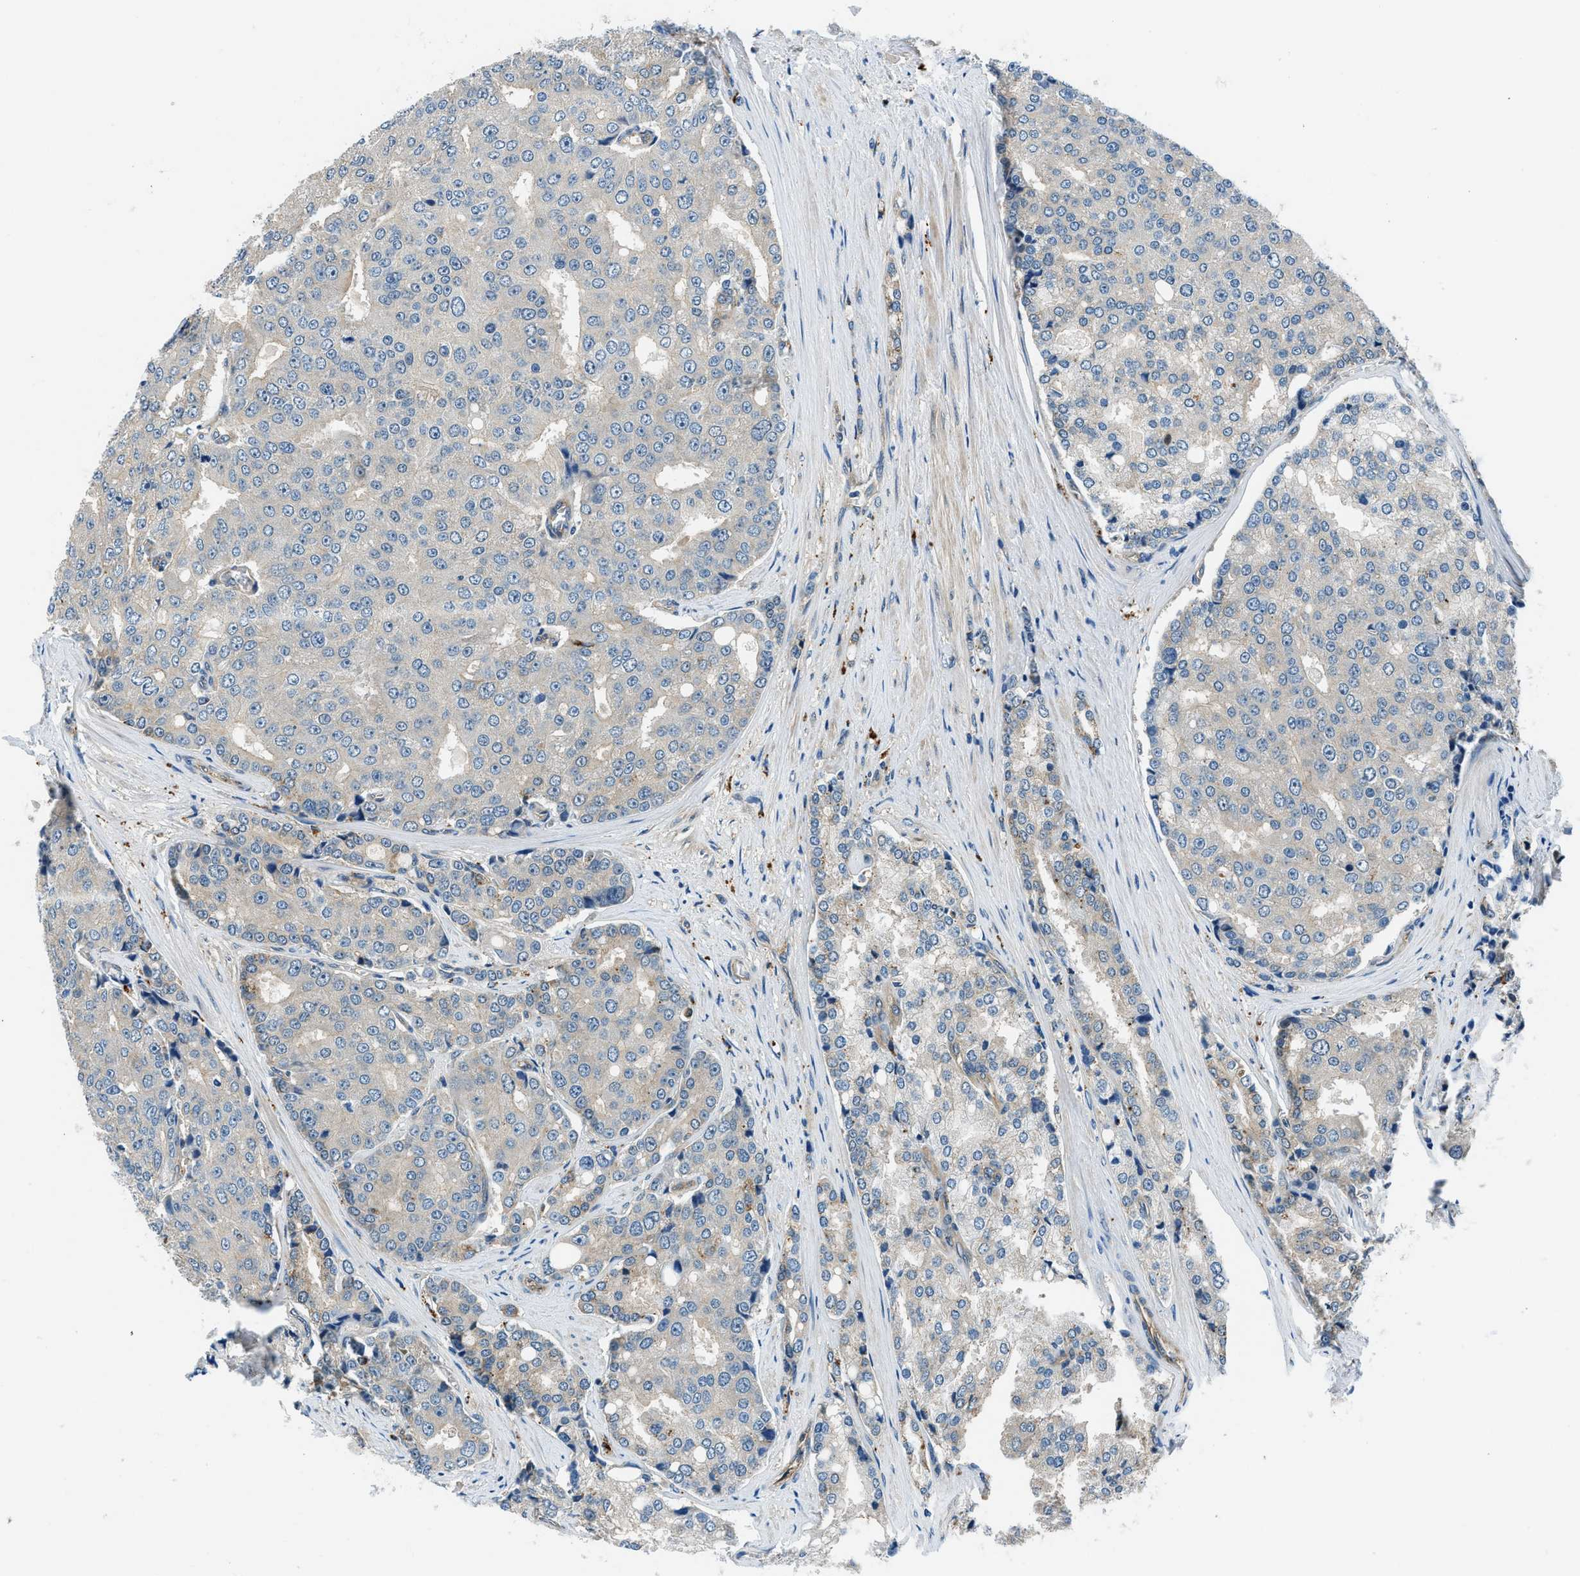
{"staining": {"intensity": "negative", "quantity": "none", "location": "none"}, "tissue": "prostate cancer", "cell_type": "Tumor cells", "image_type": "cancer", "snomed": [{"axis": "morphology", "description": "Adenocarcinoma, High grade"}, {"axis": "topography", "description": "Prostate"}], "caption": "Immunohistochemistry (IHC) histopathology image of prostate cancer (high-grade adenocarcinoma) stained for a protein (brown), which displays no staining in tumor cells. (Stains: DAB (3,3'-diaminobenzidine) IHC with hematoxylin counter stain, Microscopy: brightfield microscopy at high magnification).", "gene": "SLC19A2", "patient": {"sex": "male", "age": 50}}